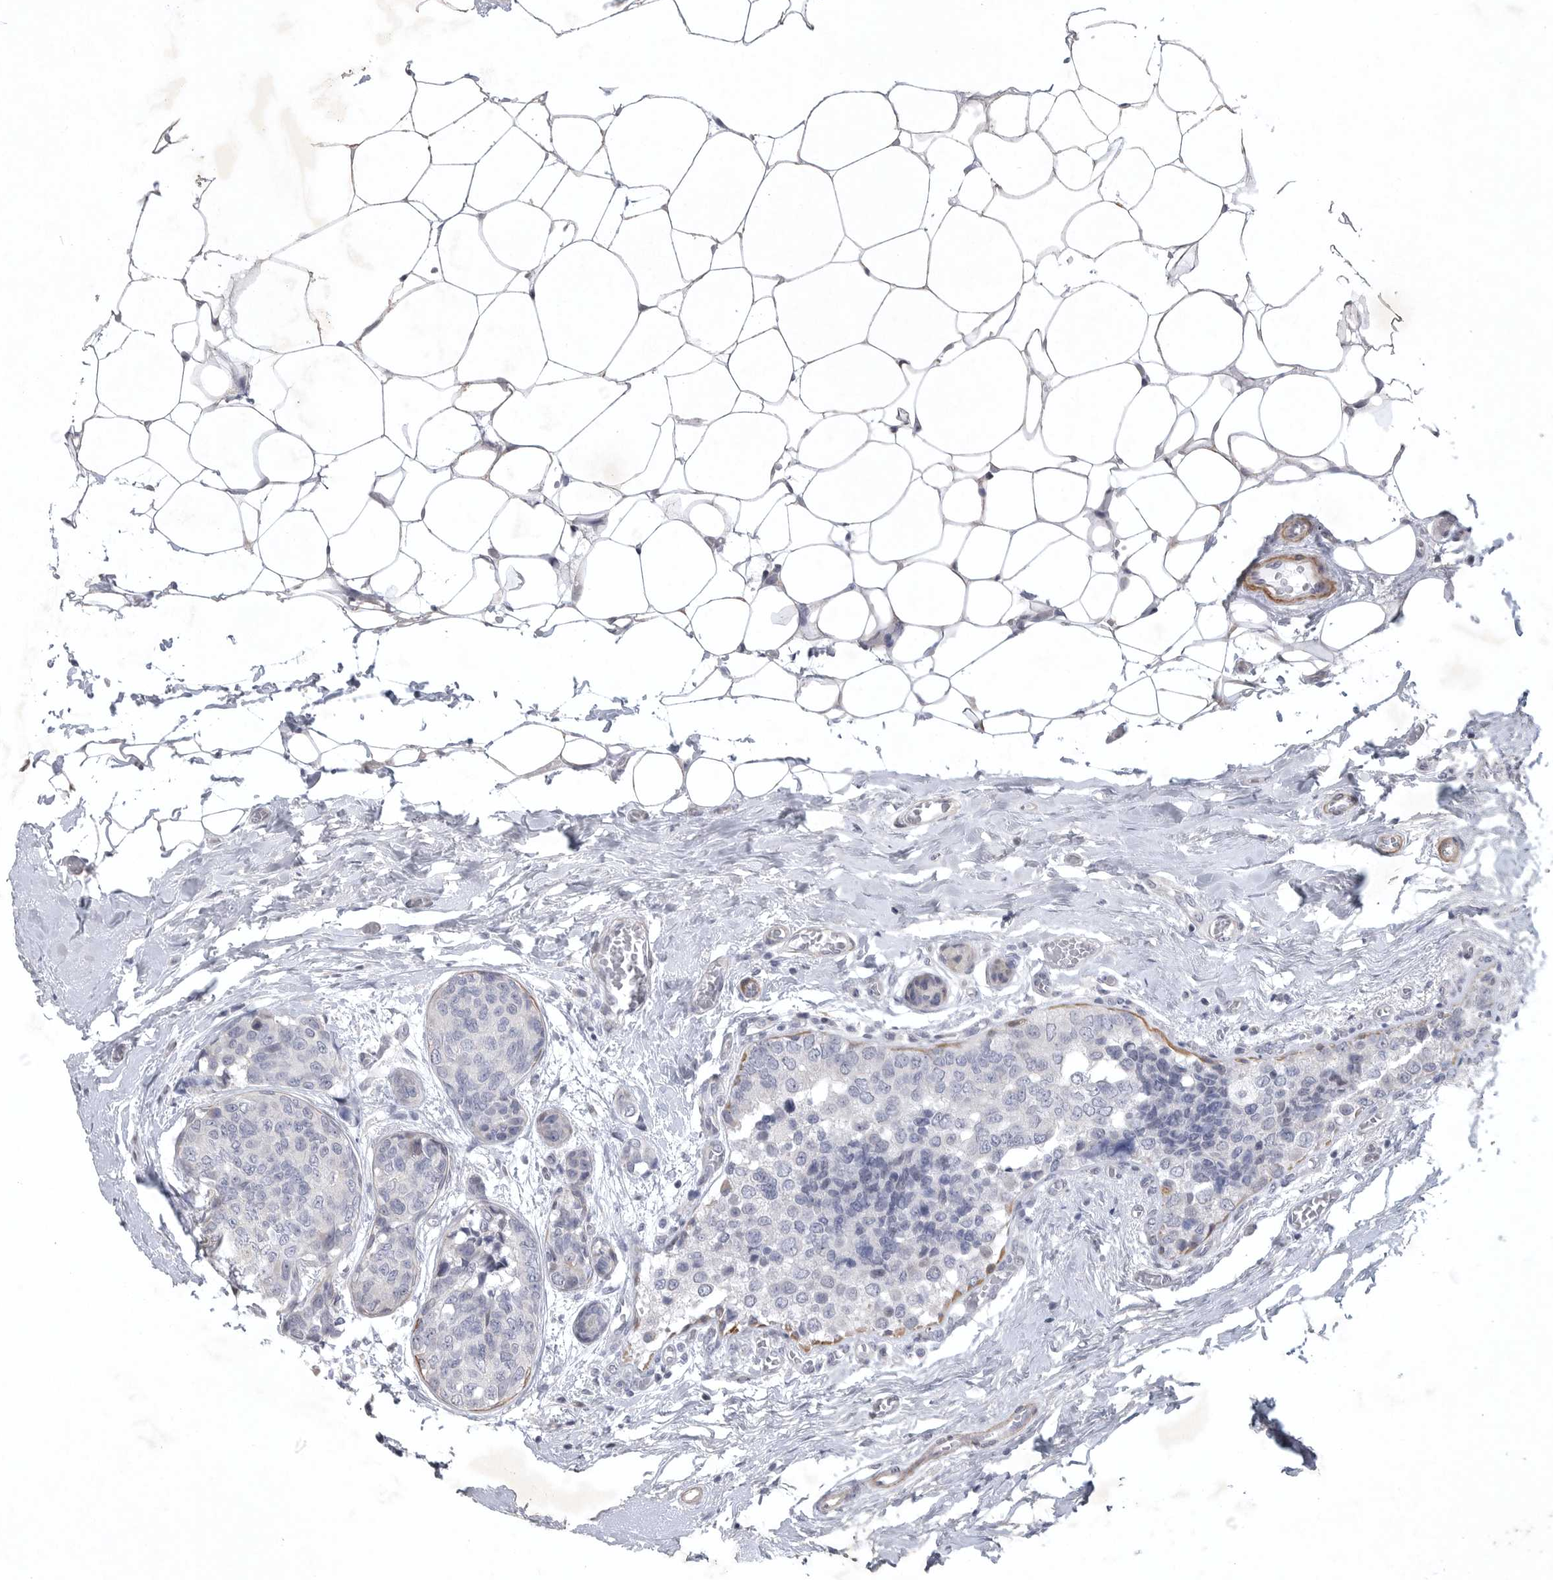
{"staining": {"intensity": "negative", "quantity": "none", "location": "none"}, "tissue": "breast cancer", "cell_type": "Tumor cells", "image_type": "cancer", "snomed": [{"axis": "morphology", "description": "Normal tissue, NOS"}, {"axis": "morphology", "description": "Duct carcinoma"}, {"axis": "topography", "description": "Breast"}], "caption": "There is no significant positivity in tumor cells of intraductal carcinoma (breast). Brightfield microscopy of immunohistochemistry stained with DAB (brown) and hematoxylin (blue), captured at high magnification.", "gene": "TNR", "patient": {"sex": "female", "age": 43}}